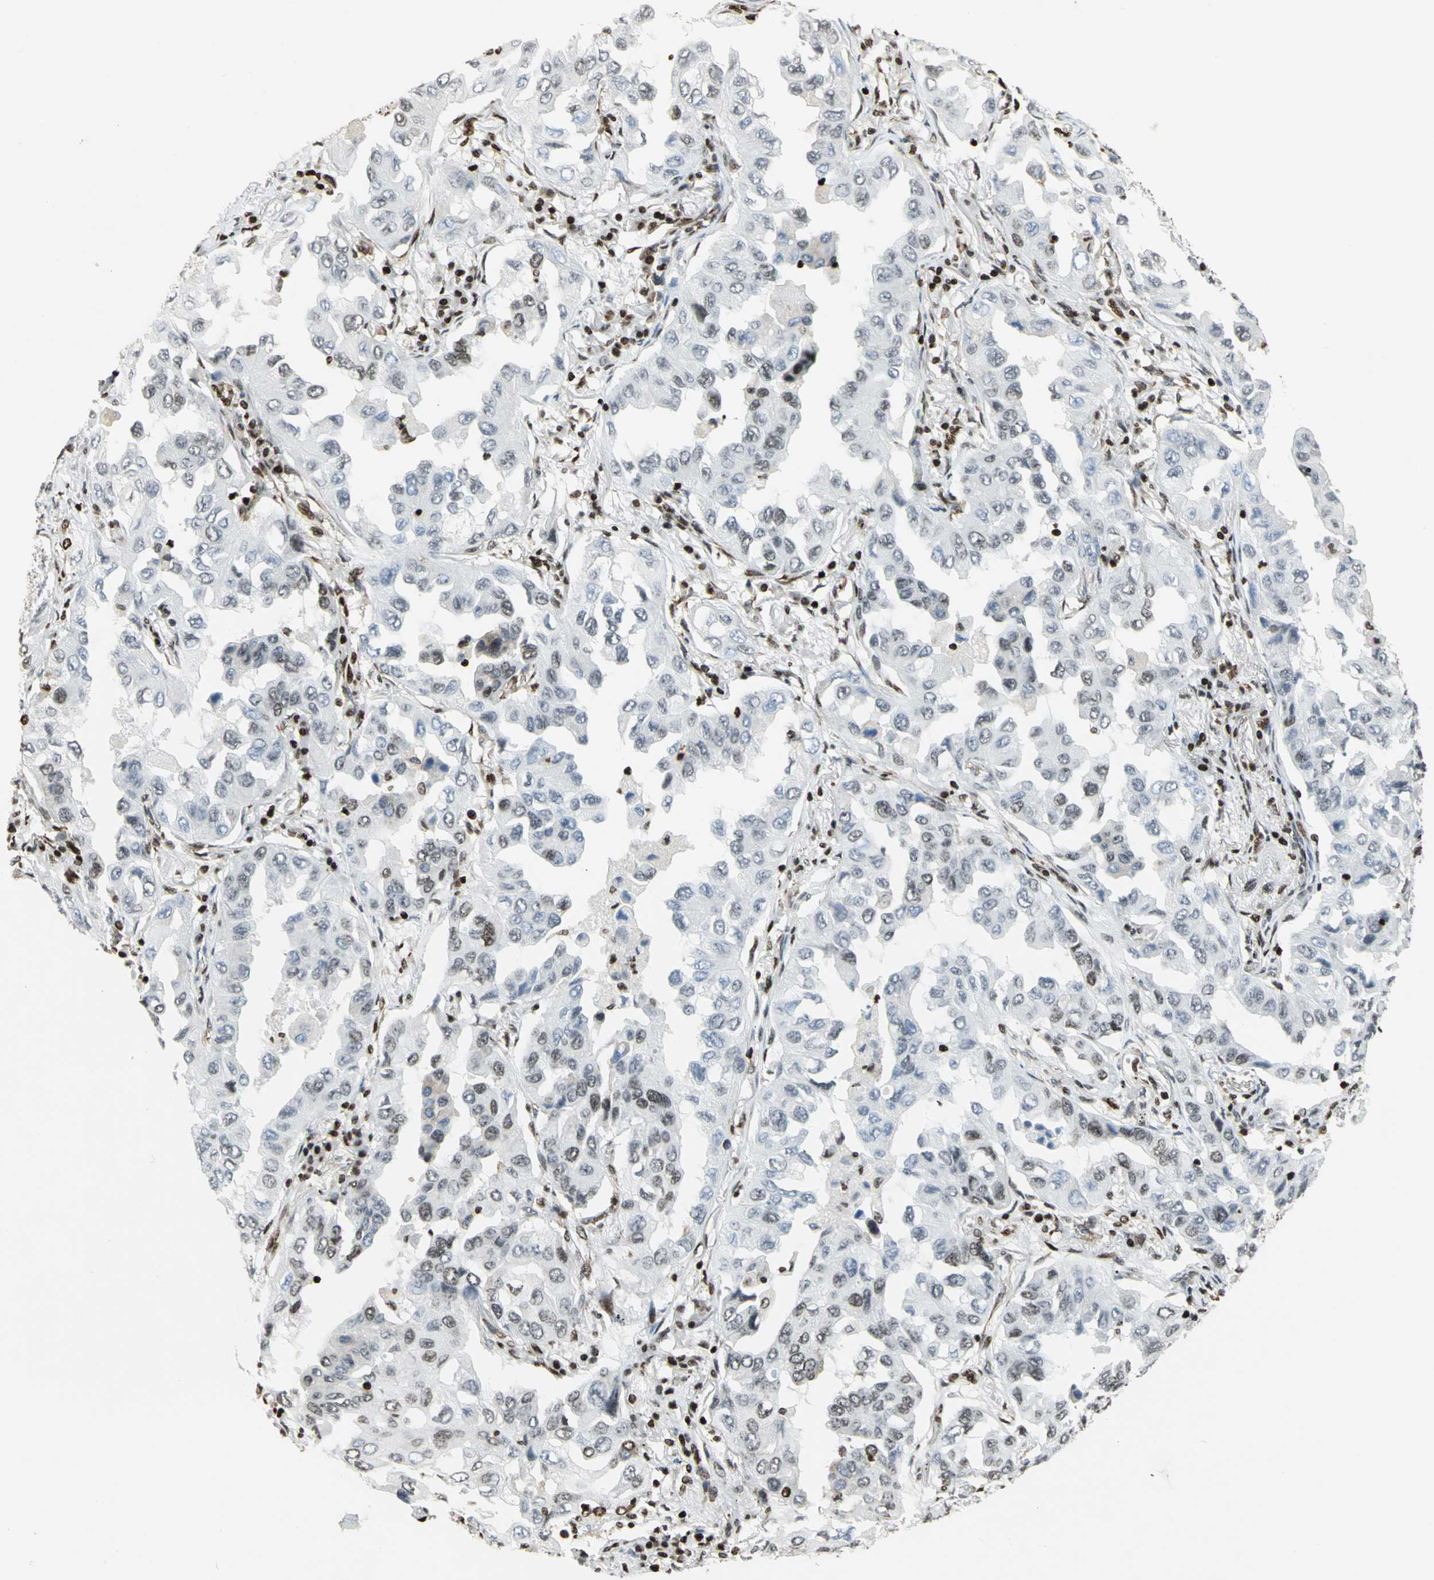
{"staining": {"intensity": "weak", "quantity": "25%-75%", "location": "cytoplasmic/membranous,nuclear"}, "tissue": "lung cancer", "cell_type": "Tumor cells", "image_type": "cancer", "snomed": [{"axis": "morphology", "description": "Adenocarcinoma, NOS"}, {"axis": "topography", "description": "Lung"}], "caption": "Immunohistochemical staining of human lung cancer exhibits weak cytoplasmic/membranous and nuclear protein staining in about 25%-75% of tumor cells.", "gene": "HMGB1", "patient": {"sex": "female", "age": 65}}